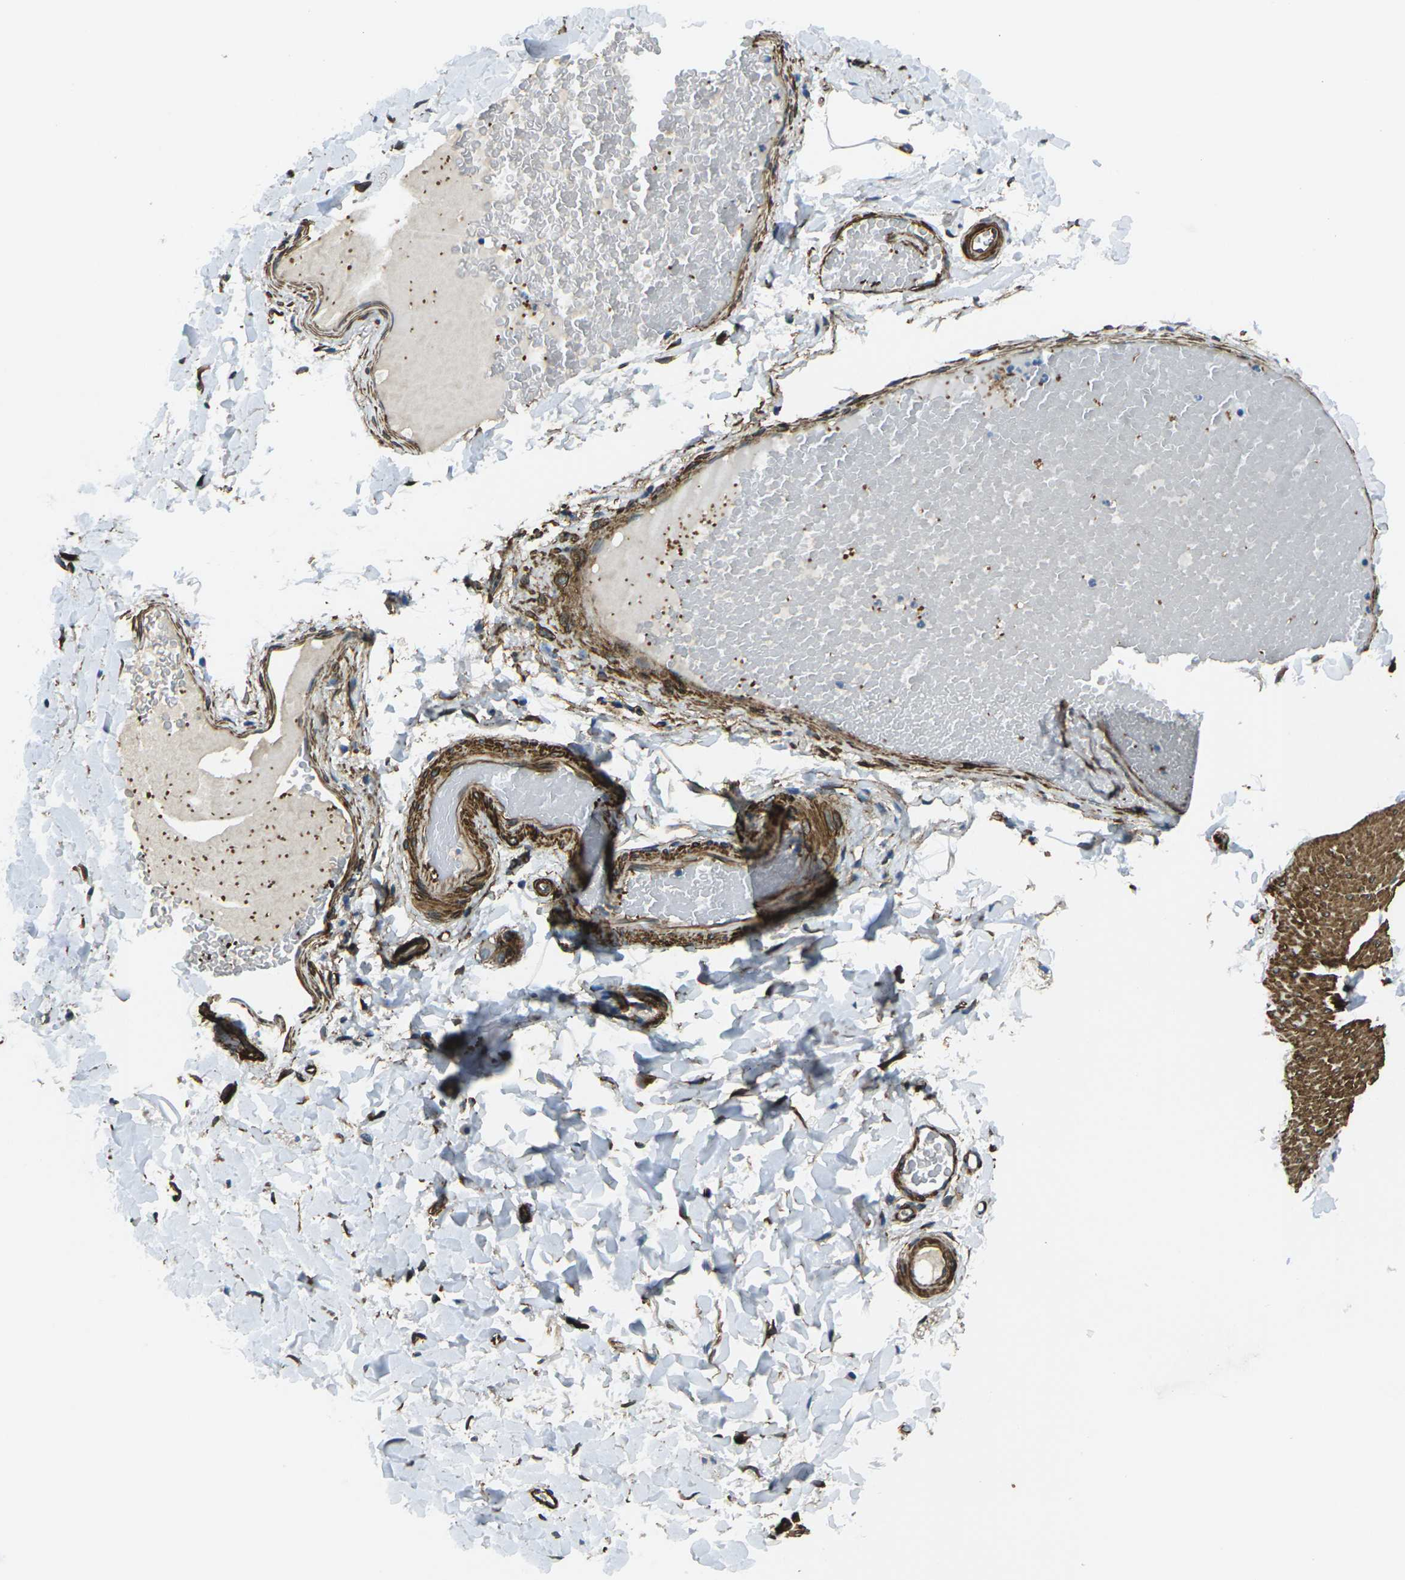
{"staining": {"intensity": "strong", "quantity": ">75%", "location": "cytoplasmic/membranous"}, "tissue": "smooth muscle", "cell_type": "Smooth muscle cells", "image_type": "normal", "snomed": [{"axis": "morphology", "description": "Normal tissue, NOS"}, {"axis": "topography", "description": "Smooth muscle"}, {"axis": "topography", "description": "Colon"}], "caption": "Smooth muscle cells demonstrate high levels of strong cytoplasmic/membranous positivity in approximately >75% of cells in unremarkable human smooth muscle.", "gene": "GRAMD1C", "patient": {"sex": "male", "age": 67}}